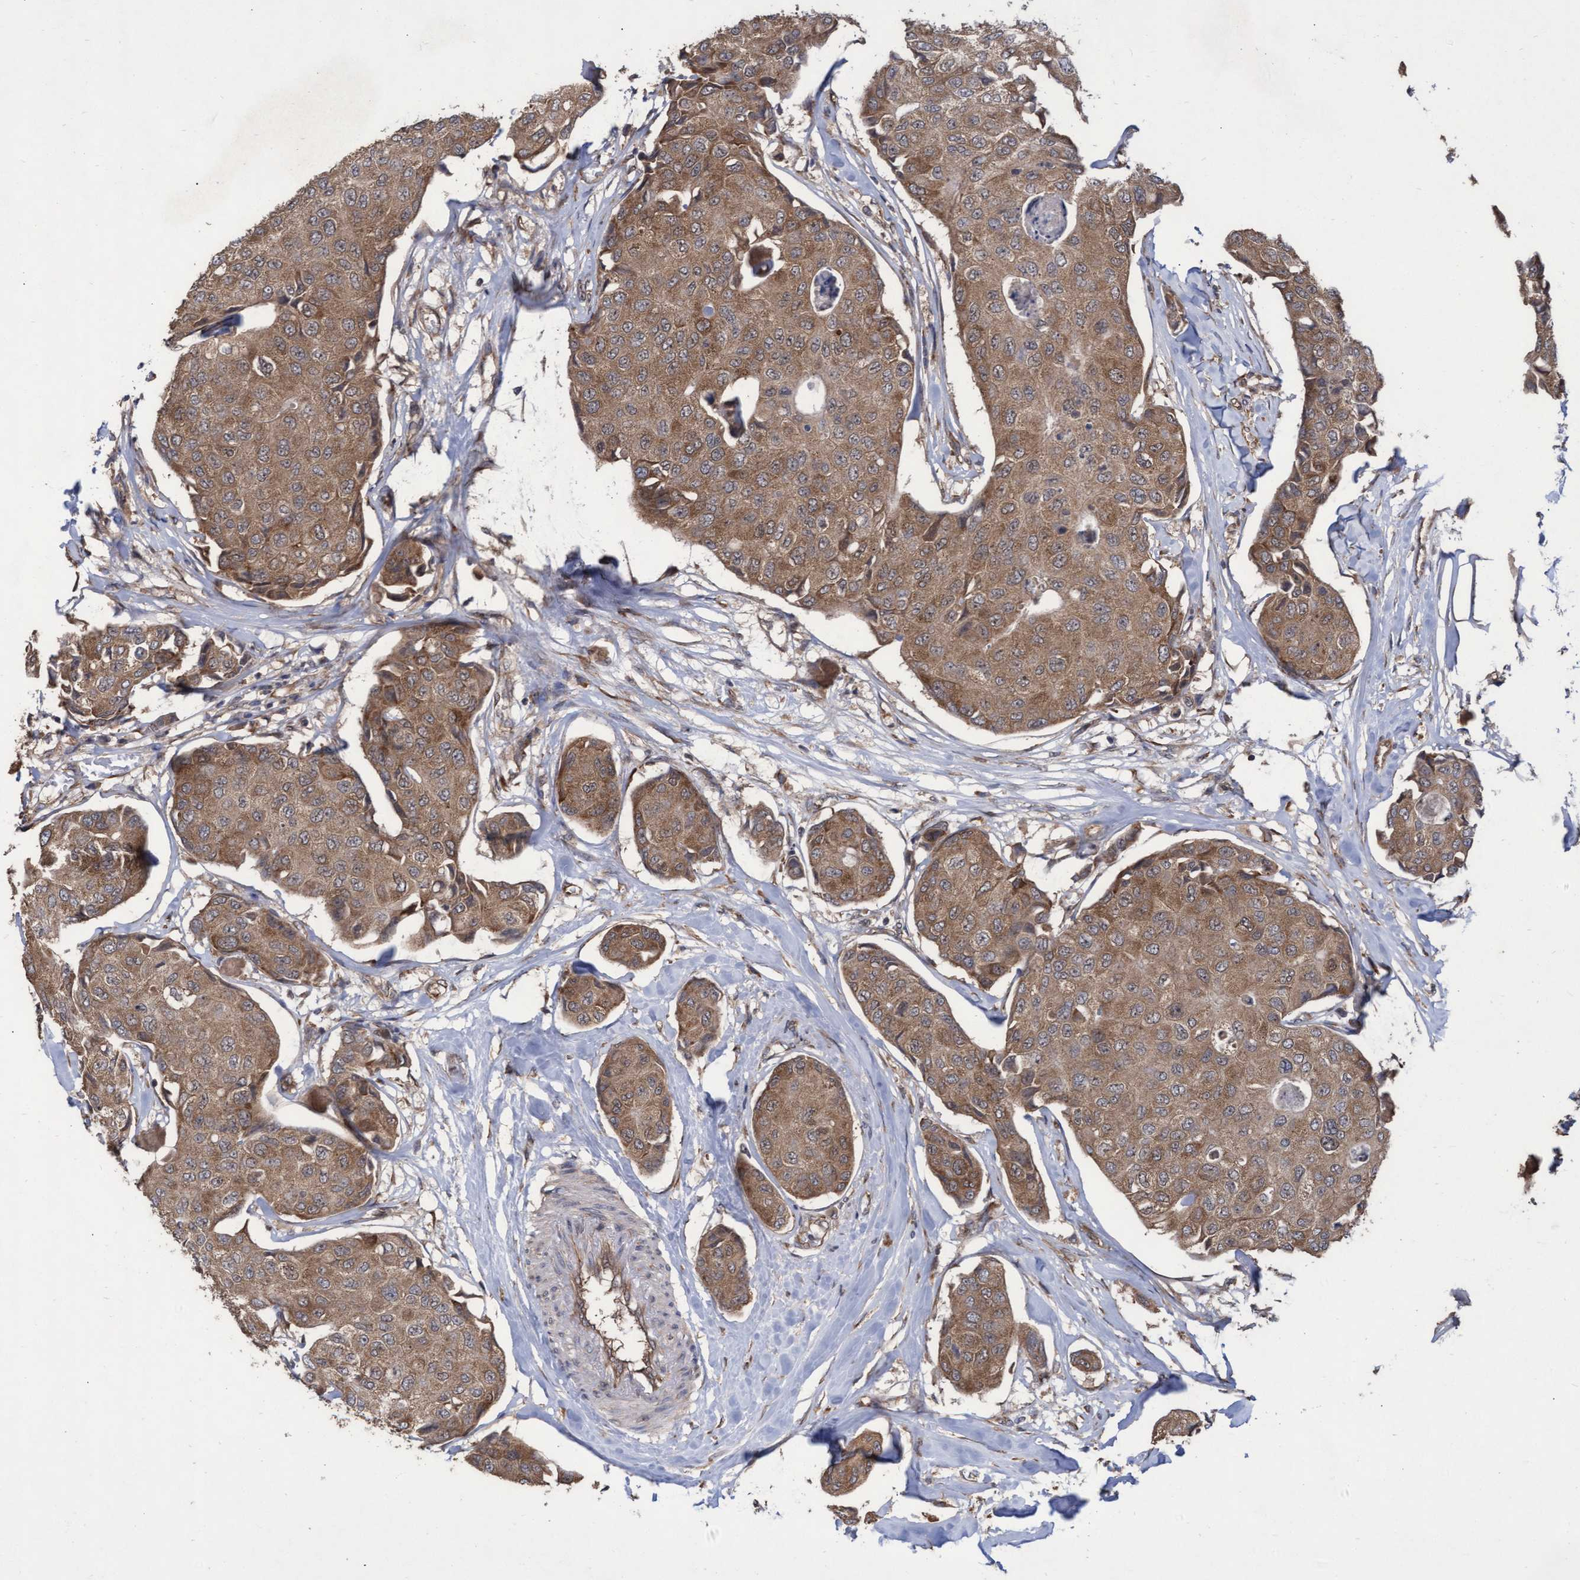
{"staining": {"intensity": "moderate", "quantity": ">75%", "location": "cytoplasmic/membranous"}, "tissue": "breast cancer", "cell_type": "Tumor cells", "image_type": "cancer", "snomed": [{"axis": "morphology", "description": "Duct carcinoma"}, {"axis": "topography", "description": "Breast"}], "caption": "Immunohistochemistry staining of breast cancer, which displays medium levels of moderate cytoplasmic/membranous staining in approximately >75% of tumor cells indicating moderate cytoplasmic/membranous protein staining. The staining was performed using DAB (brown) for protein detection and nuclei were counterstained in hematoxylin (blue).", "gene": "ABCF2", "patient": {"sex": "female", "age": 80}}